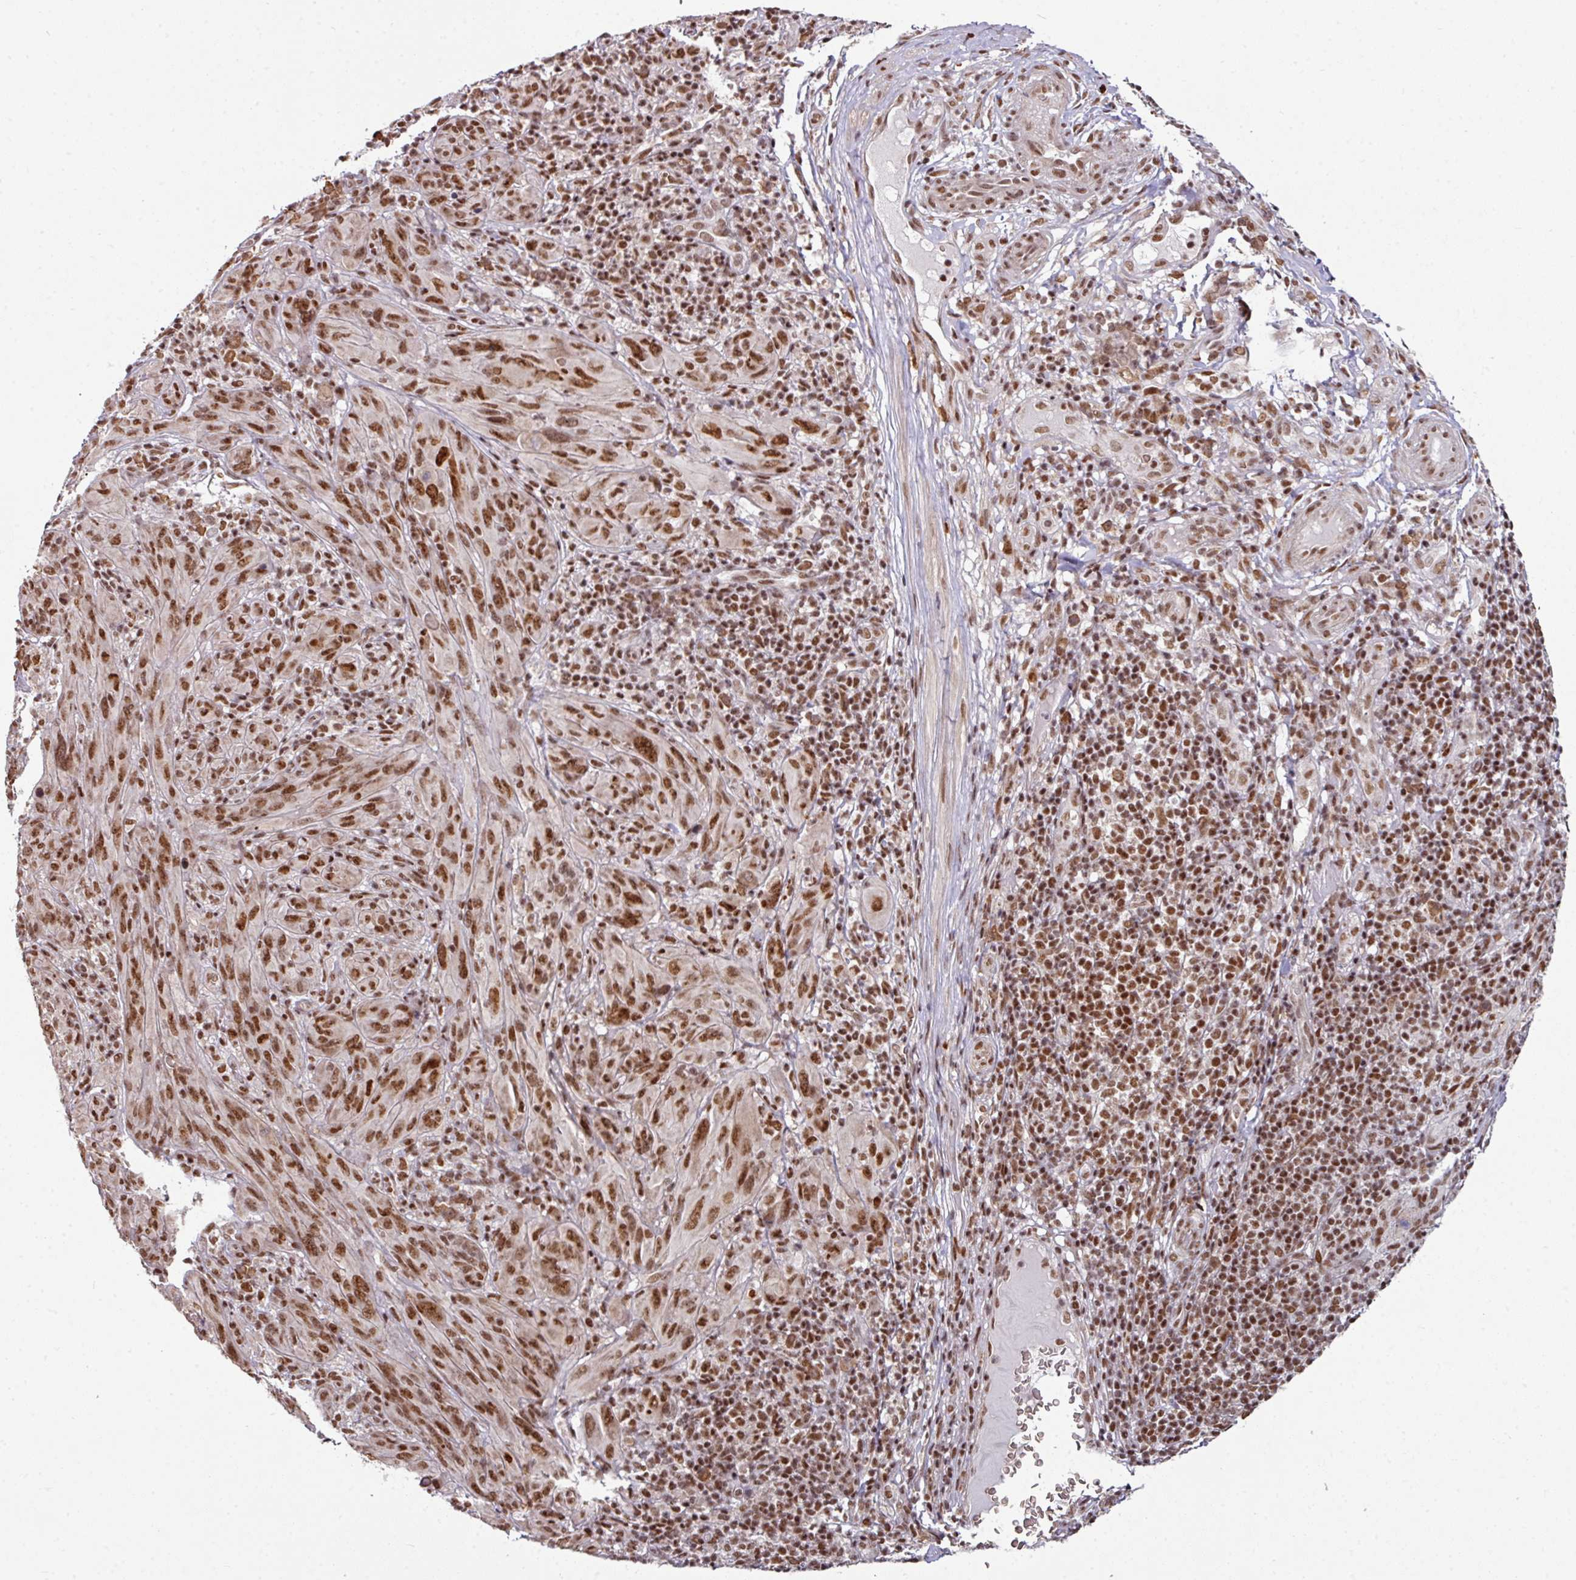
{"staining": {"intensity": "strong", "quantity": ">75%", "location": "nuclear"}, "tissue": "melanoma", "cell_type": "Tumor cells", "image_type": "cancer", "snomed": [{"axis": "morphology", "description": "Malignant melanoma, NOS"}, {"axis": "topography", "description": "Skin of head"}], "caption": "High-magnification brightfield microscopy of melanoma stained with DAB (brown) and counterstained with hematoxylin (blue). tumor cells exhibit strong nuclear staining is seen in about>75% of cells.", "gene": "PHF23", "patient": {"sex": "male", "age": 96}}